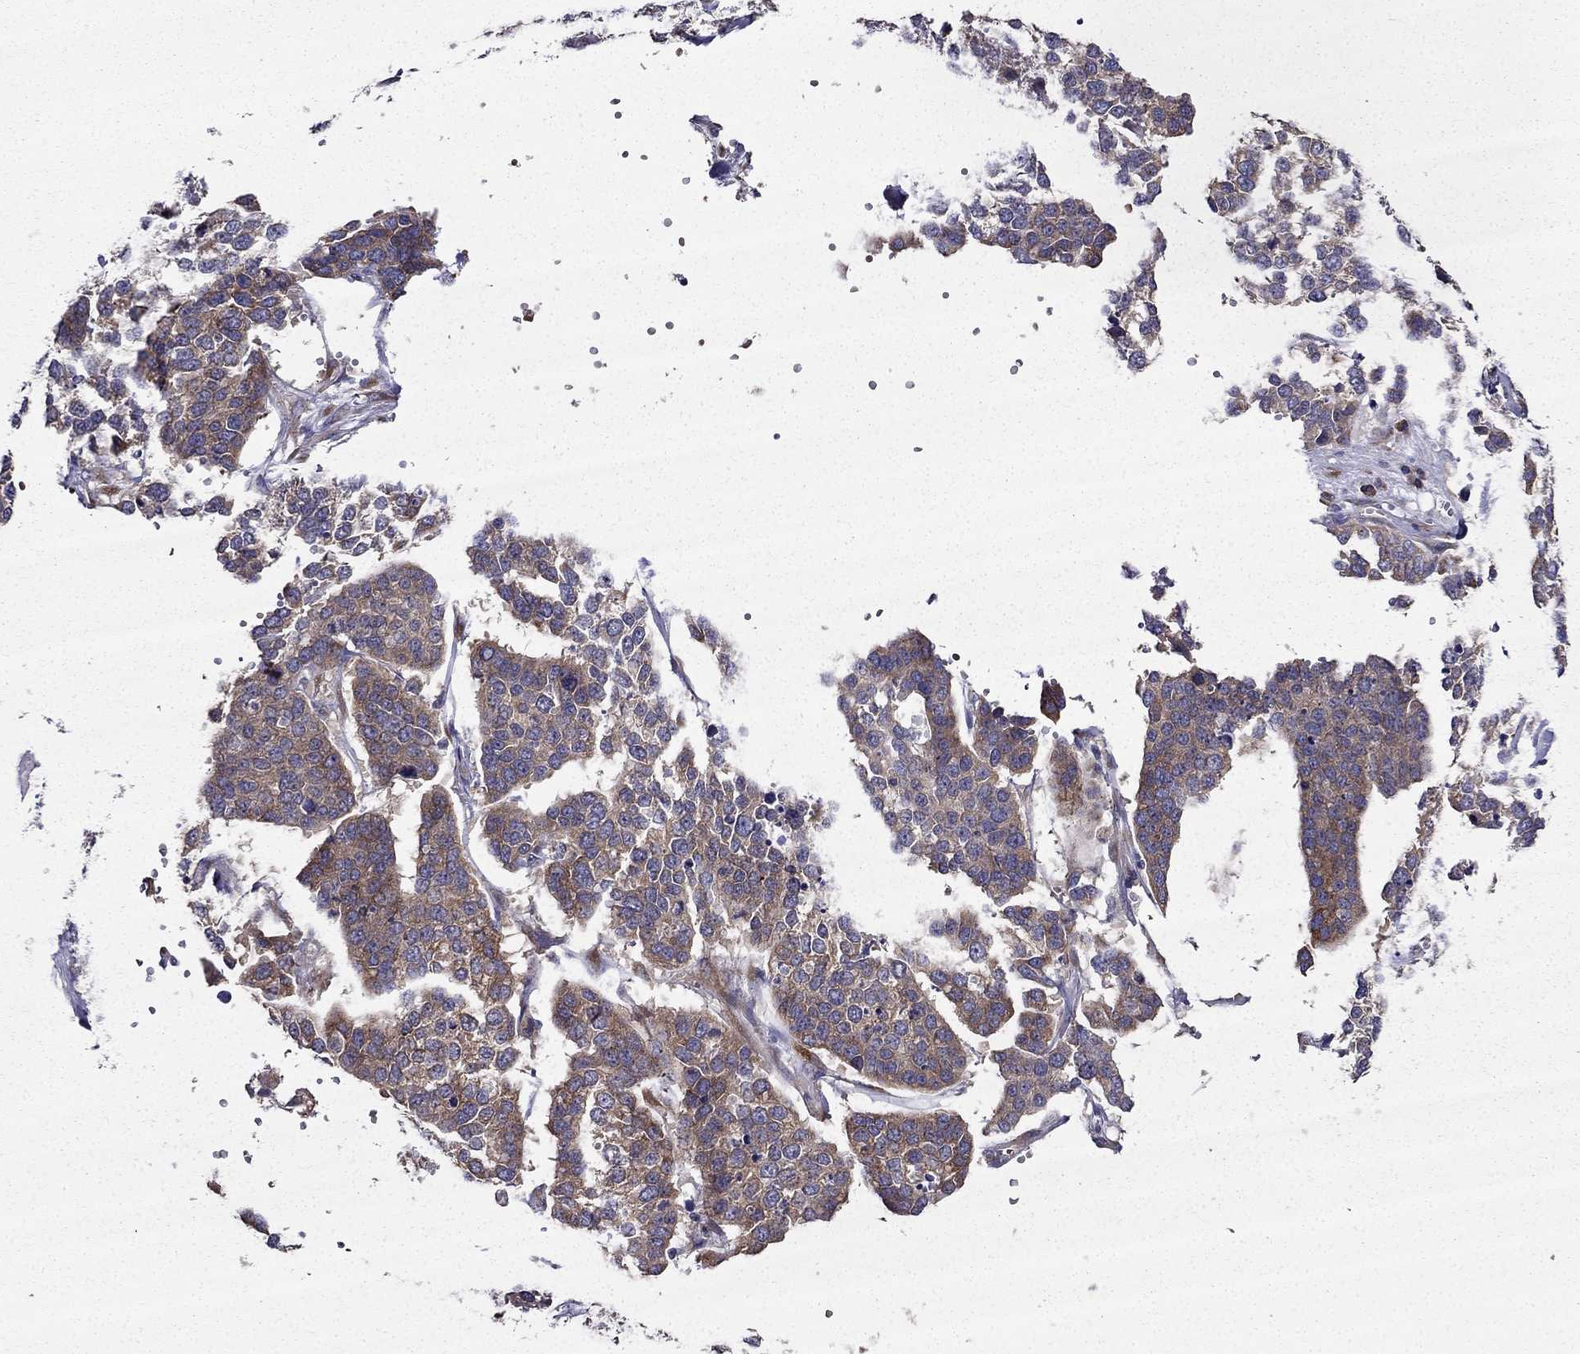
{"staining": {"intensity": "moderate", "quantity": "<25%", "location": "cytoplasmic/membranous"}, "tissue": "ovarian cancer", "cell_type": "Tumor cells", "image_type": "cancer", "snomed": [{"axis": "morphology", "description": "Carcinoma, endometroid"}, {"axis": "topography", "description": "Ovary"}], "caption": "This is an image of immunohistochemistry staining of ovarian endometroid carcinoma, which shows moderate staining in the cytoplasmic/membranous of tumor cells.", "gene": "ARHGEF28", "patient": {"sex": "female", "age": 65}}